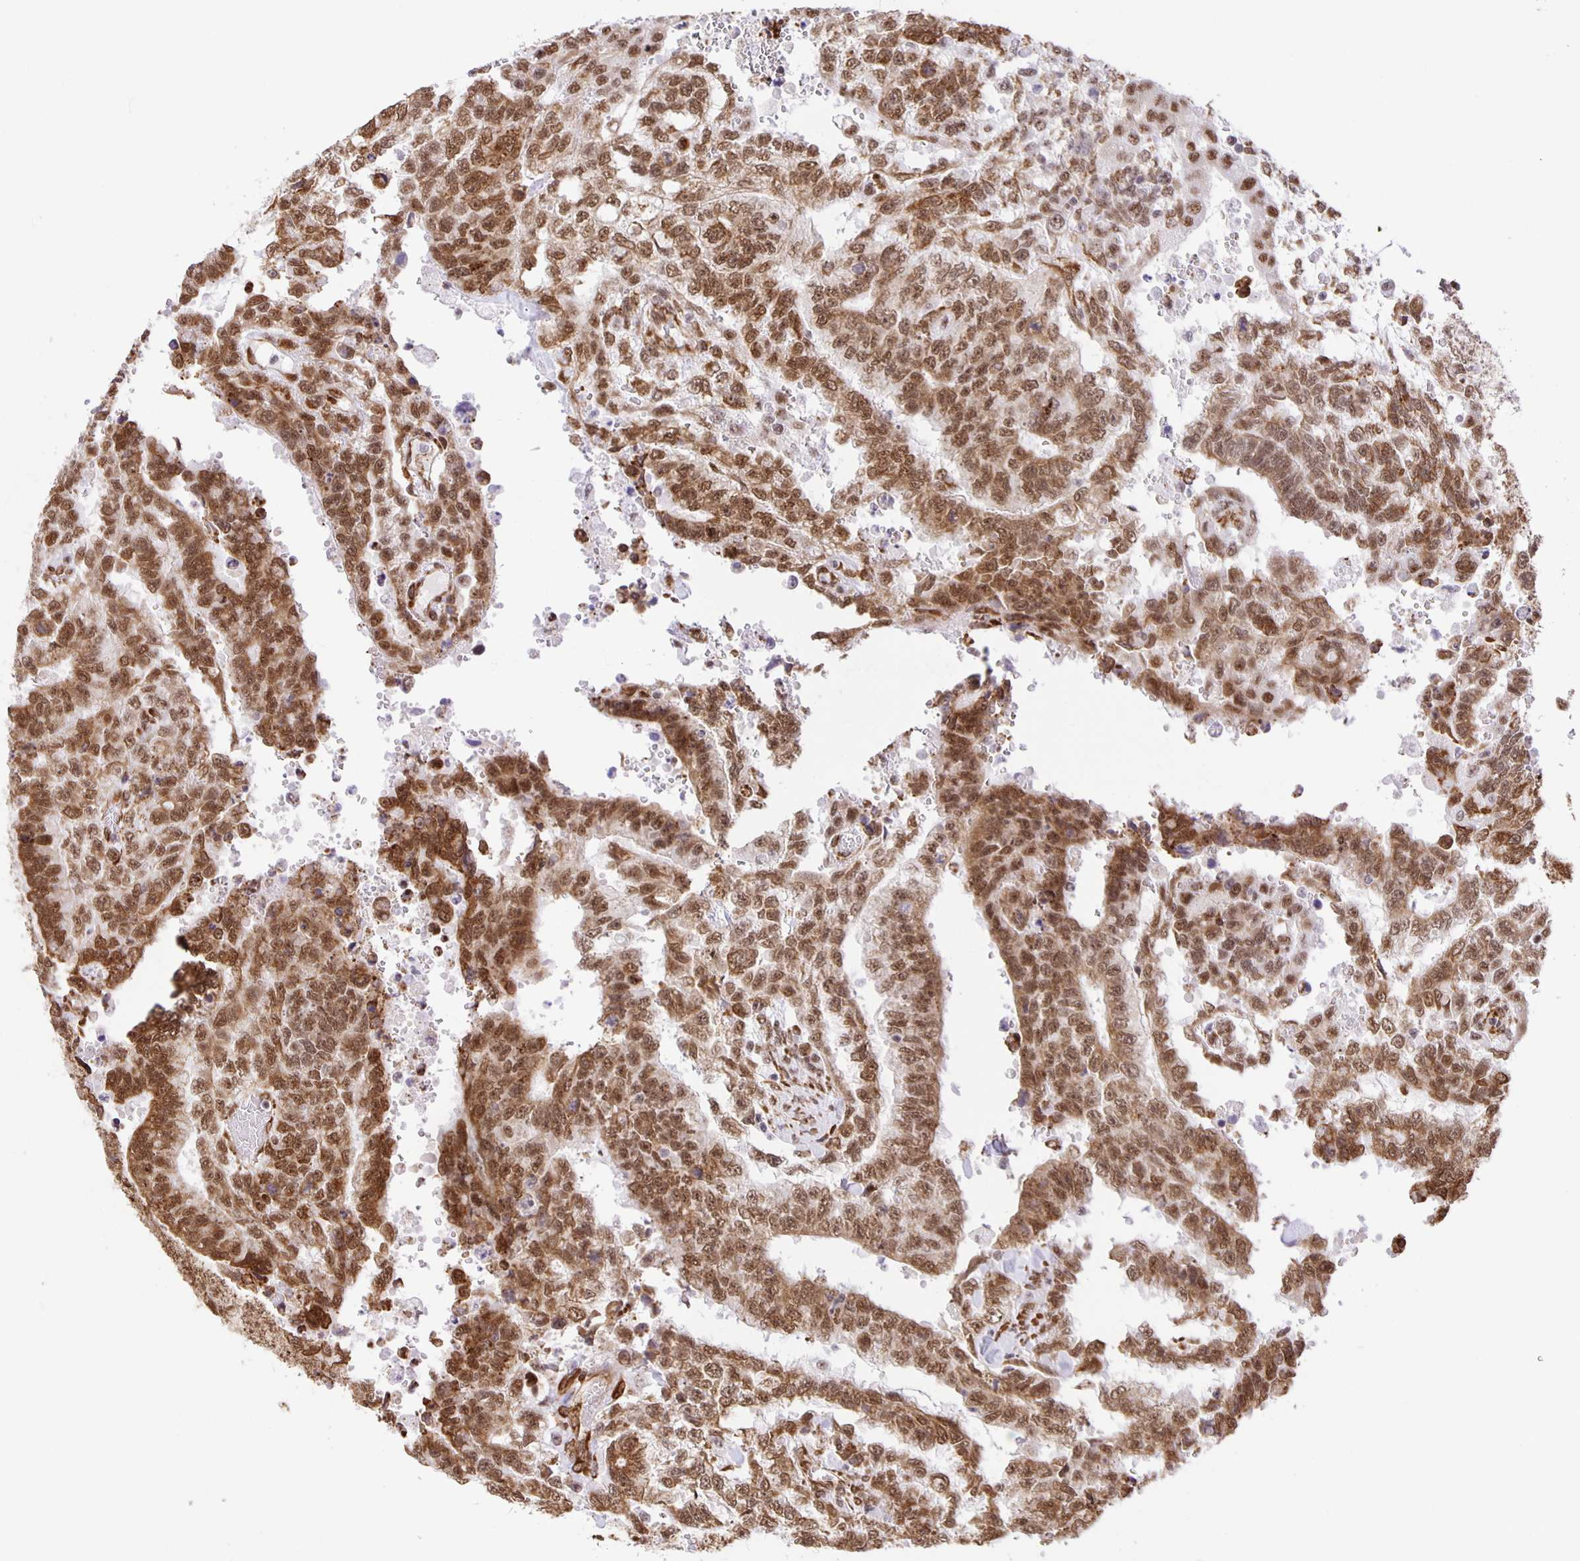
{"staining": {"intensity": "moderate", "quantity": ">75%", "location": "nuclear"}, "tissue": "testis cancer", "cell_type": "Tumor cells", "image_type": "cancer", "snomed": [{"axis": "morphology", "description": "Carcinoma, Embryonal, NOS"}, {"axis": "topography", "description": "Testis"}], "caption": "Testis embryonal carcinoma stained for a protein (brown) demonstrates moderate nuclear positive staining in approximately >75% of tumor cells.", "gene": "ZRANB2", "patient": {"sex": "male", "age": 24}}